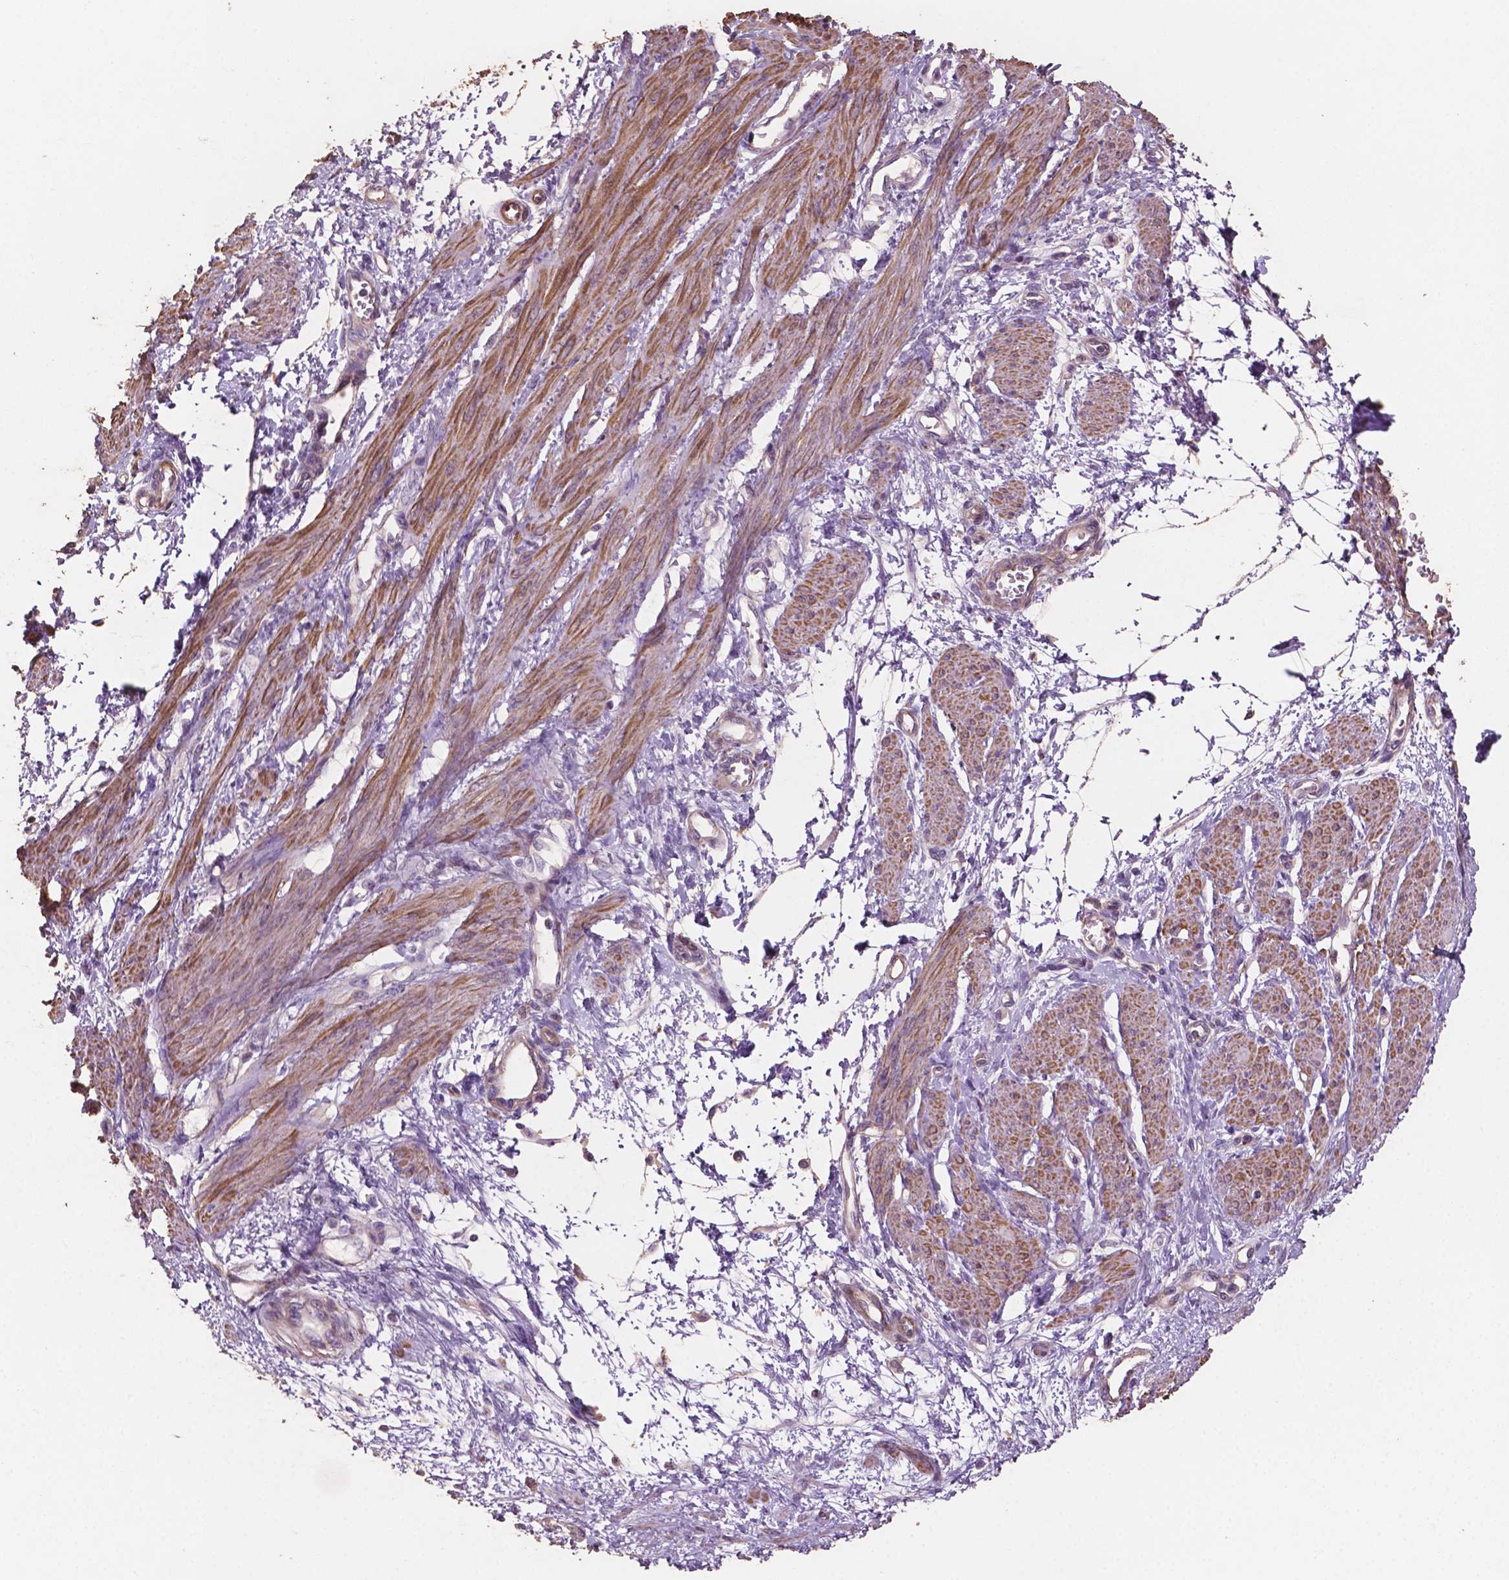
{"staining": {"intensity": "moderate", "quantity": "25%-75%", "location": "cytoplasmic/membranous"}, "tissue": "smooth muscle", "cell_type": "Smooth muscle cells", "image_type": "normal", "snomed": [{"axis": "morphology", "description": "Normal tissue, NOS"}, {"axis": "topography", "description": "Smooth muscle"}, {"axis": "topography", "description": "Uterus"}], "caption": "This image shows immunohistochemistry (IHC) staining of benign human smooth muscle, with medium moderate cytoplasmic/membranous positivity in approximately 25%-75% of smooth muscle cells.", "gene": "COMMD4", "patient": {"sex": "female", "age": 39}}